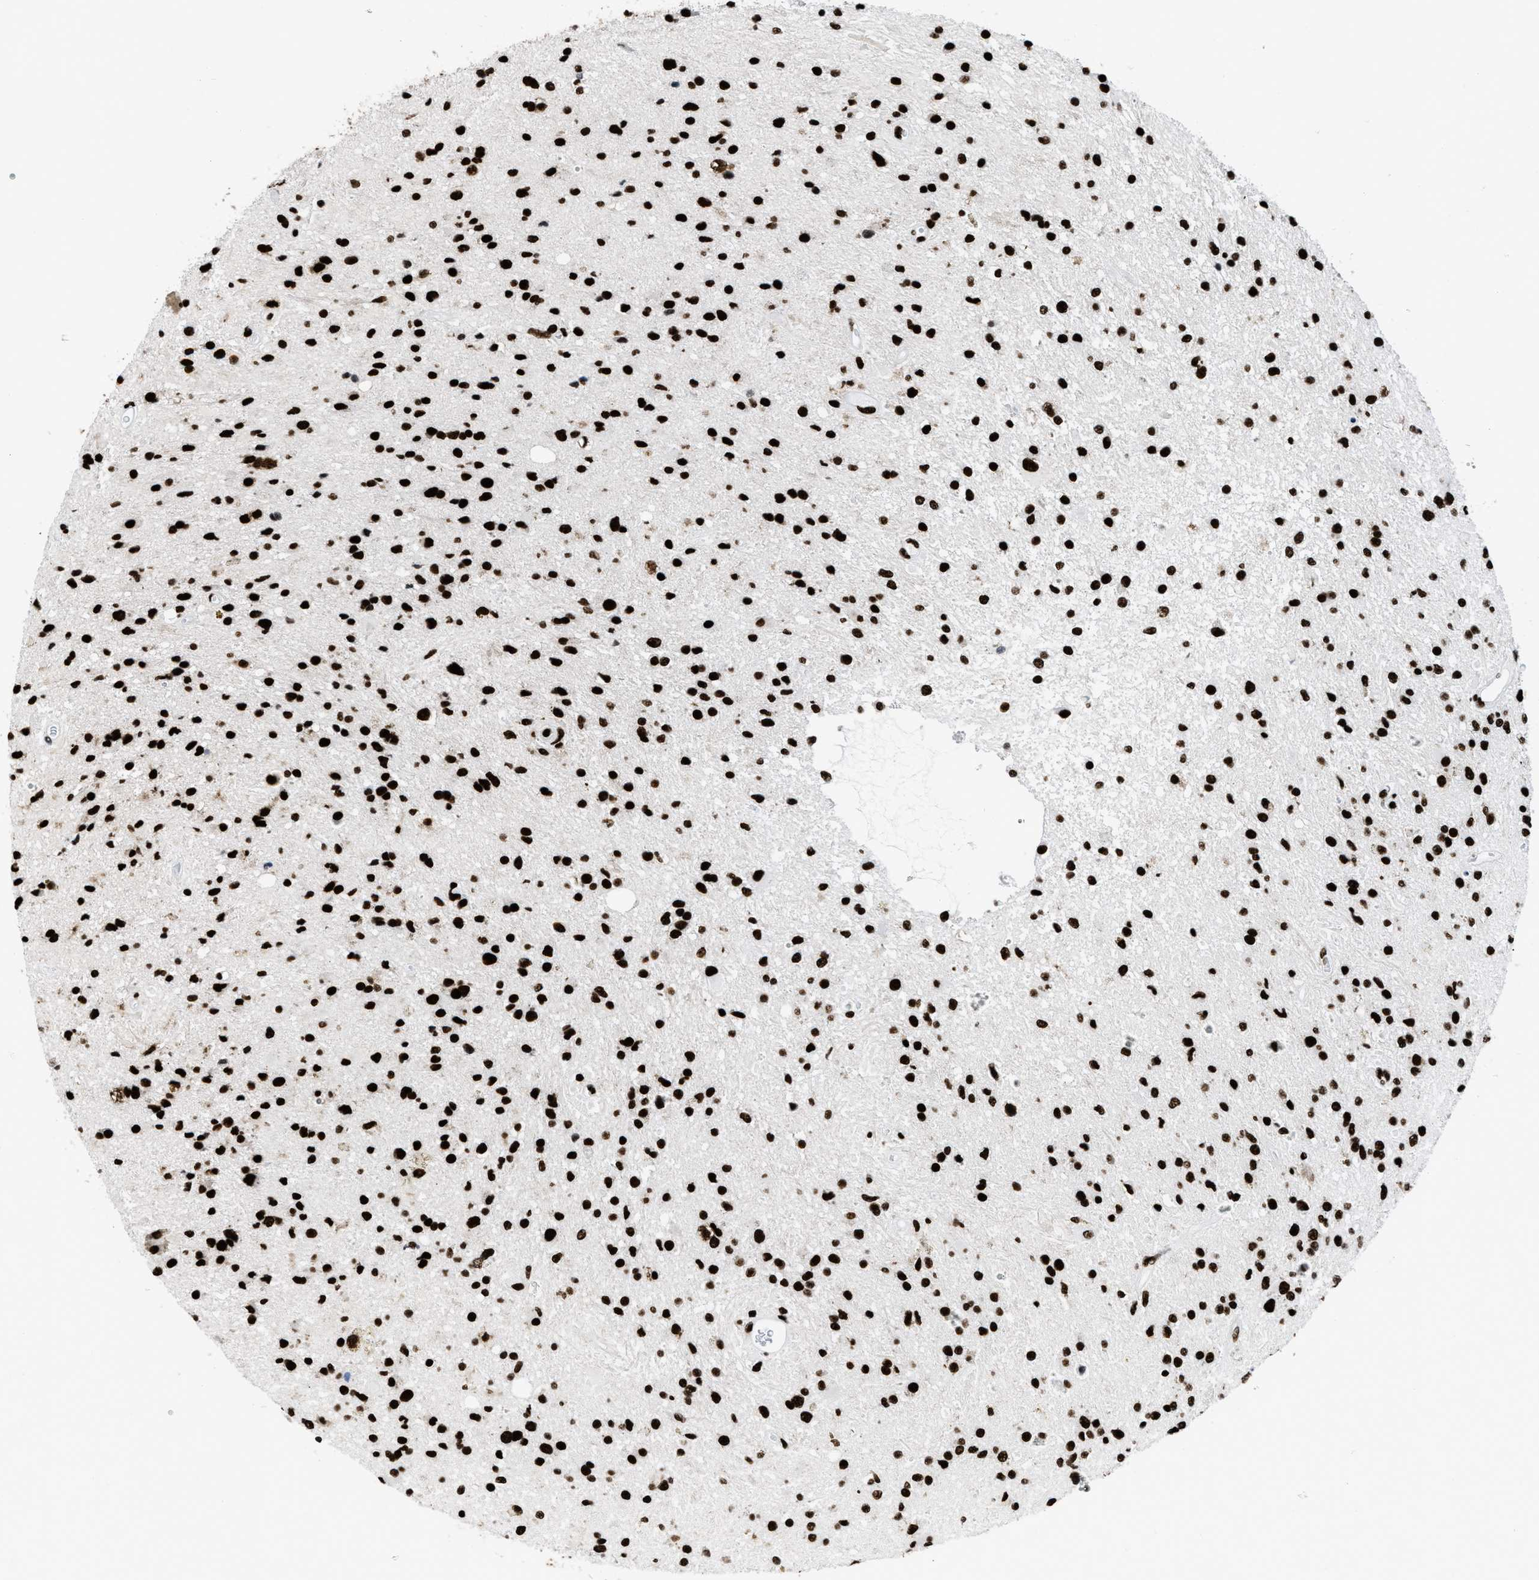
{"staining": {"intensity": "strong", "quantity": ">75%", "location": "nuclear"}, "tissue": "glioma", "cell_type": "Tumor cells", "image_type": "cancer", "snomed": [{"axis": "morphology", "description": "Glioma, malignant, High grade"}, {"axis": "topography", "description": "Brain"}], "caption": "Immunohistochemistry (IHC) (DAB (3,3'-diaminobenzidine)) staining of high-grade glioma (malignant) reveals strong nuclear protein expression in approximately >75% of tumor cells.", "gene": "HNRNPM", "patient": {"sex": "male", "age": 33}}